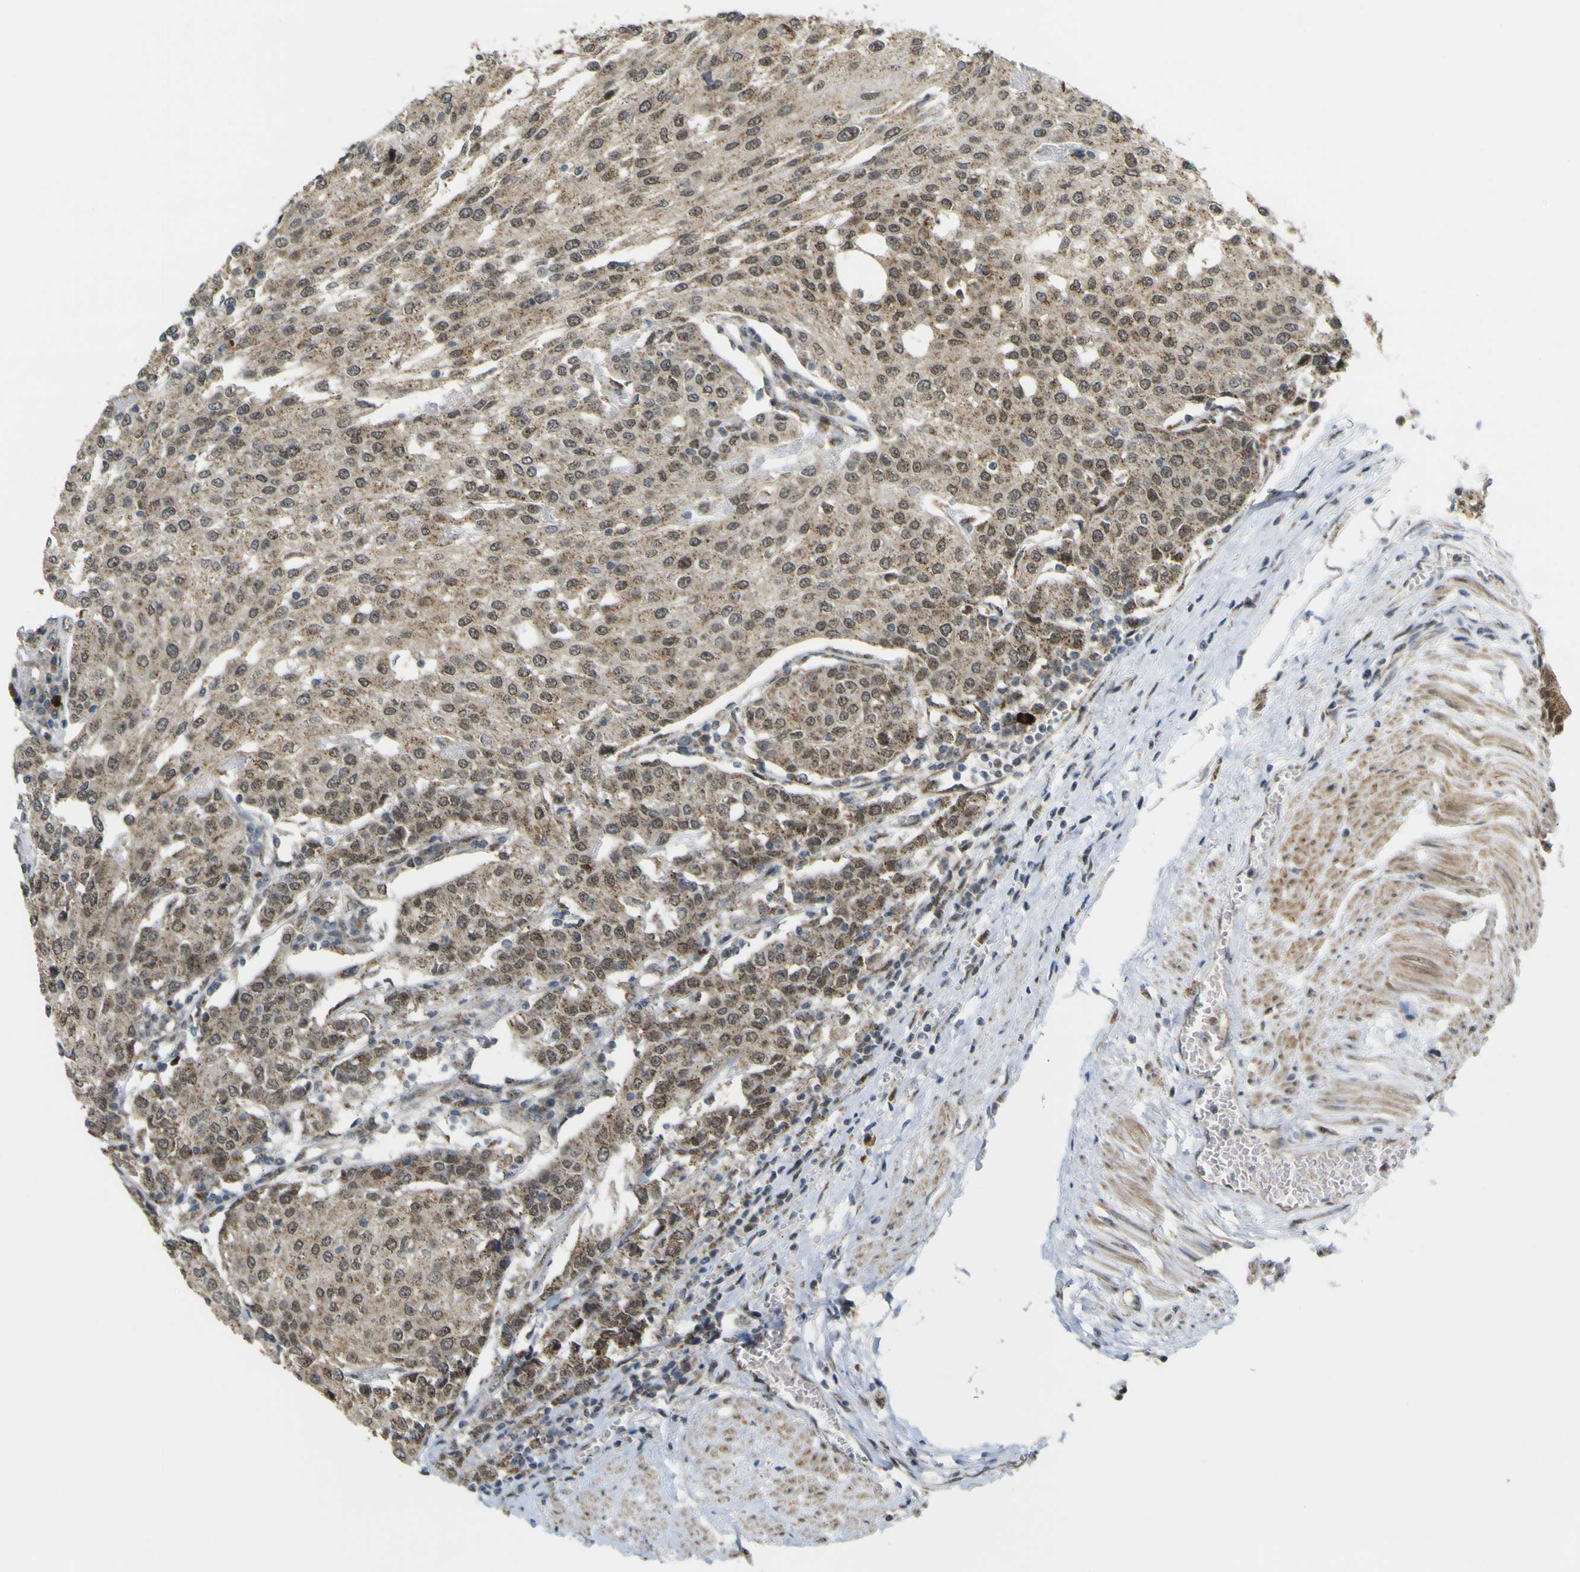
{"staining": {"intensity": "moderate", "quantity": ">75%", "location": "cytoplasmic/membranous"}, "tissue": "urothelial cancer", "cell_type": "Tumor cells", "image_type": "cancer", "snomed": [{"axis": "morphology", "description": "Urothelial carcinoma, High grade"}, {"axis": "topography", "description": "Urinary bladder"}], "caption": "Urothelial cancer stained with IHC demonstrates moderate cytoplasmic/membranous positivity in approximately >75% of tumor cells.", "gene": "ACBD5", "patient": {"sex": "female", "age": 85}}